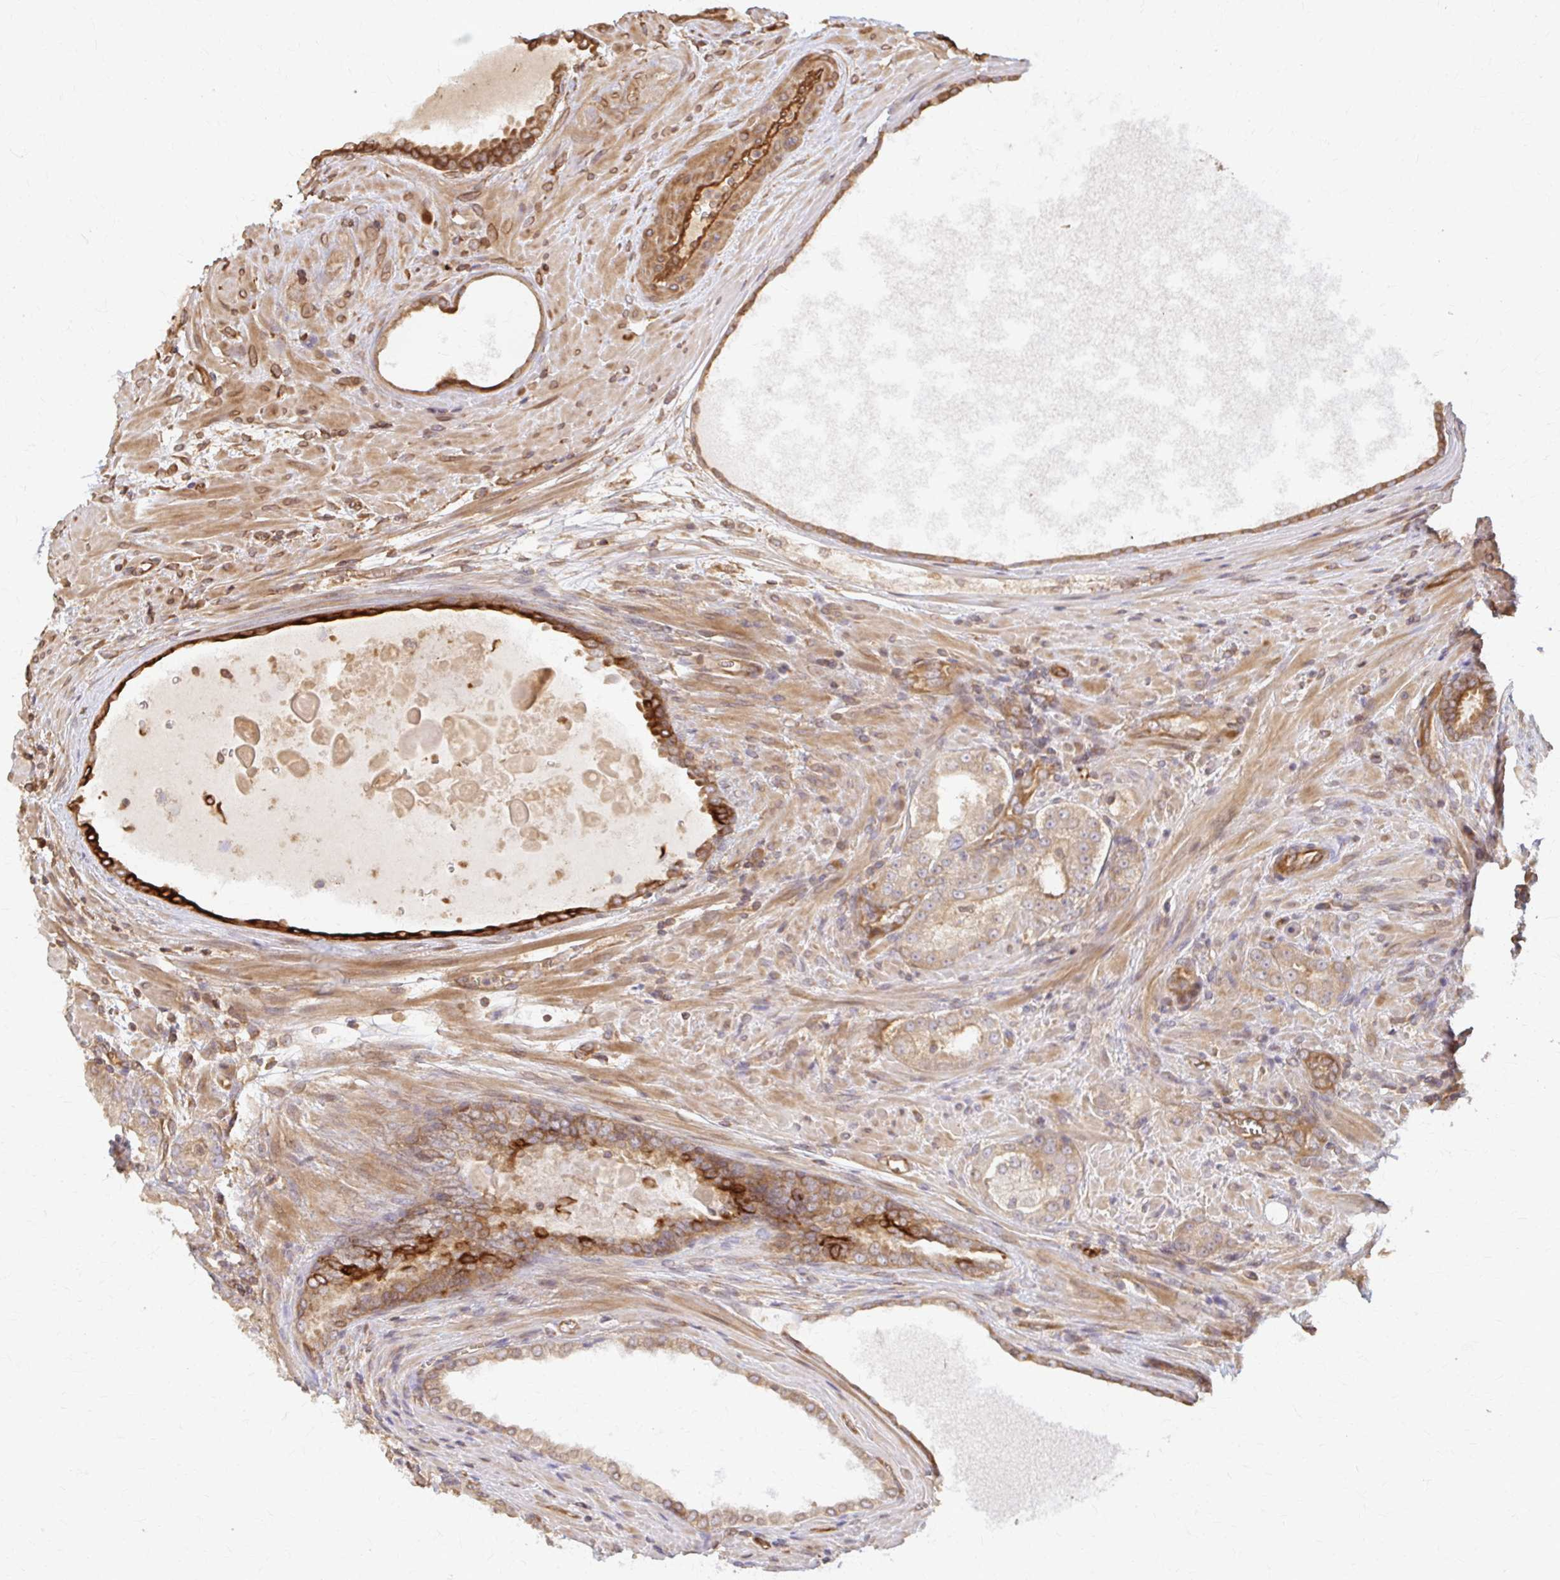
{"staining": {"intensity": "moderate", "quantity": "25%-75%", "location": "cytoplasmic/membranous"}, "tissue": "prostate cancer", "cell_type": "Tumor cells", "image_type": "cancer", "snomed": [{"axis": "morphology", "description": "Adenocarcinoma, High grade"}, {"axis": "topography", "description": "Prostate"}], "caption": "Prostate adenocarcinoma (high-grade) tissue demonstrates moderate cytoplasmic/membranous expression in about 25%-75% of tumor cells, visualized by immunohistochemistry. (DAB (3,3'-diaminobenzidine) IHC, brown staining for protein, blue staining for nuclei).", "gene": "ARHGAP35", "patient": {"sex": "male", "age": 73}}